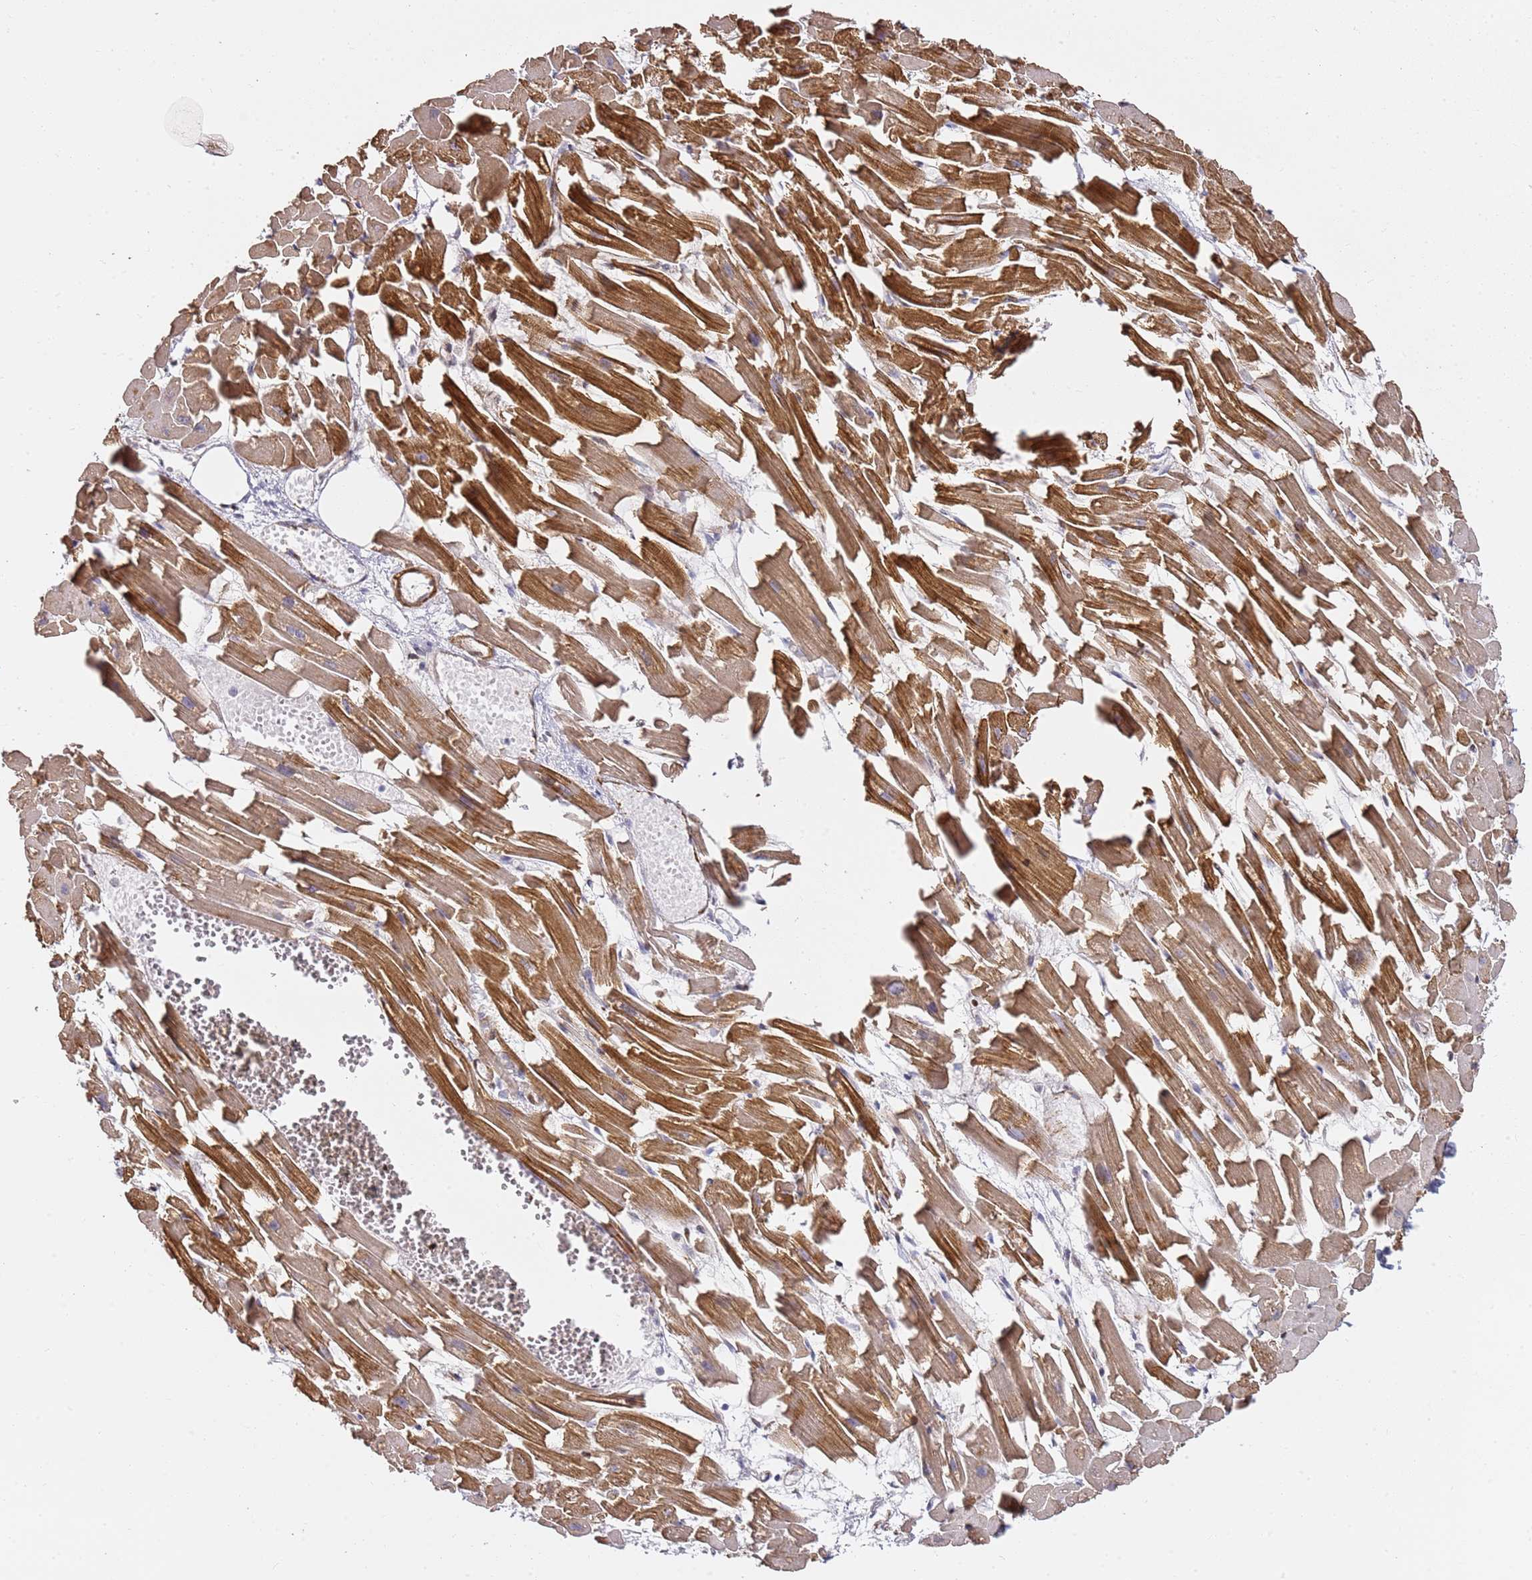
{"staining": {"intensity": "moderate", "quantity": ">75%", "location": "cytoplasmic/membranous"}, "tissue": "heart muscle", "cell_type": "Cardiomyocytes", "image_type": "normal", "snomed": [{"axis": "morphology", "description": "Normal tissue, NOS"}, {"axis": "topography", "description": "Heart"}], "caption": "Immunohistochemistry (IHC) staining of normal heart muscle, which displays medium levels of moderate cytoplasmic/membranous staining in approximately >75% of cardiomyocytes indicating moderate cytoplasmic/membranous protein positivity. The staining was performed using DAB (3,3'-diaminobenzidine) (brown) for protein detection and nuclei were counterstained in hematoxylin (blue).", "gene": "EPS8L1", "patient": {"sex": "female", "age": 64}}